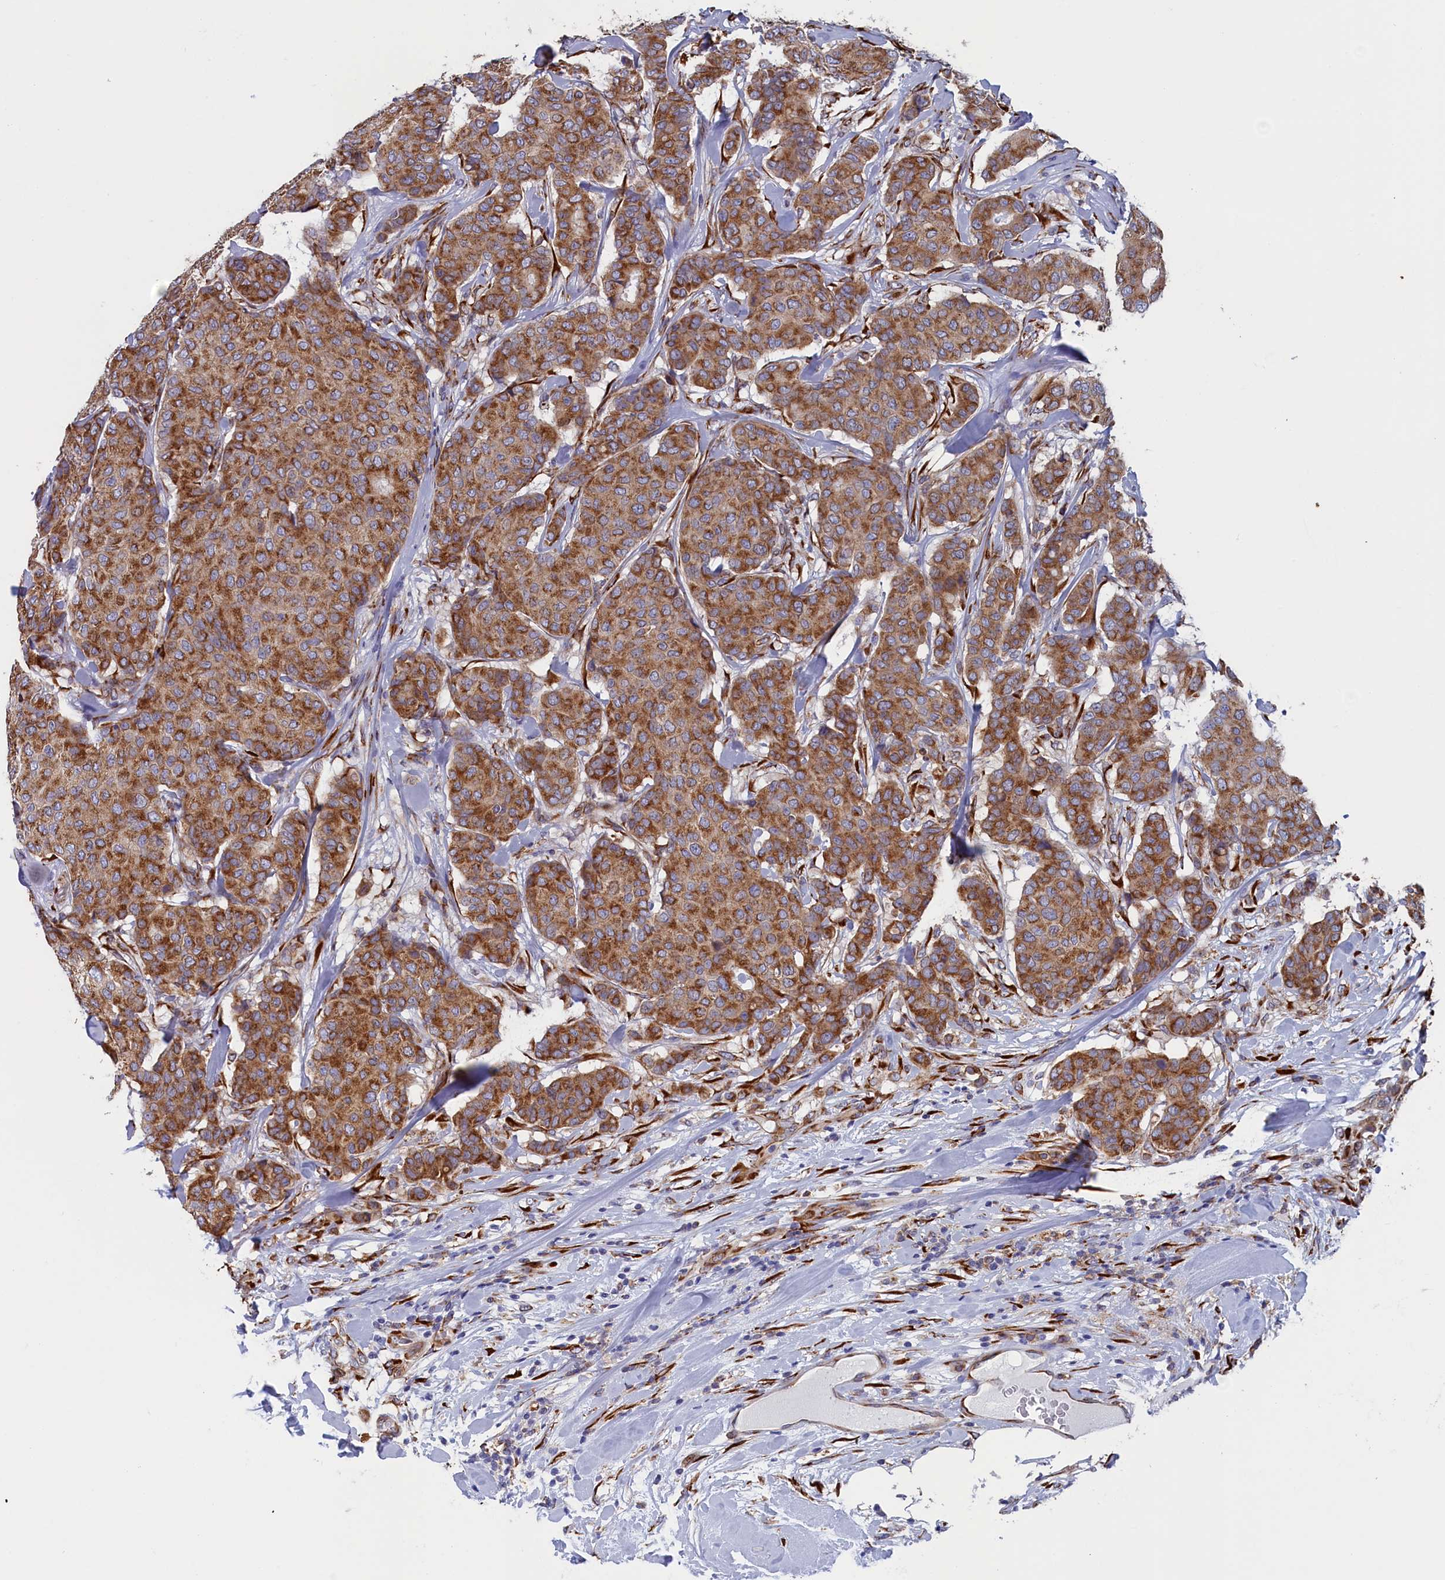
{"staining": {"intensity": "moderate", "quantity": ">75%", "location": "cytoplasmic/membranous"}, "tissue": "breast cancer", "cell_type": "Tumor cells", "image_type": "cancer", "snomed": [{"axis": "morphology", "description": "Duct carcinoma"}, {"axis": "topography", "description": "Breast"}], "caption": "Brown immunohistochemical staining in human breast cancer shows moderate cytoplasmic/membranous staining in approximately >75% of tumor cells.", "gene": "CCDC68", "patient": {"sex": "female", "age": 75}}